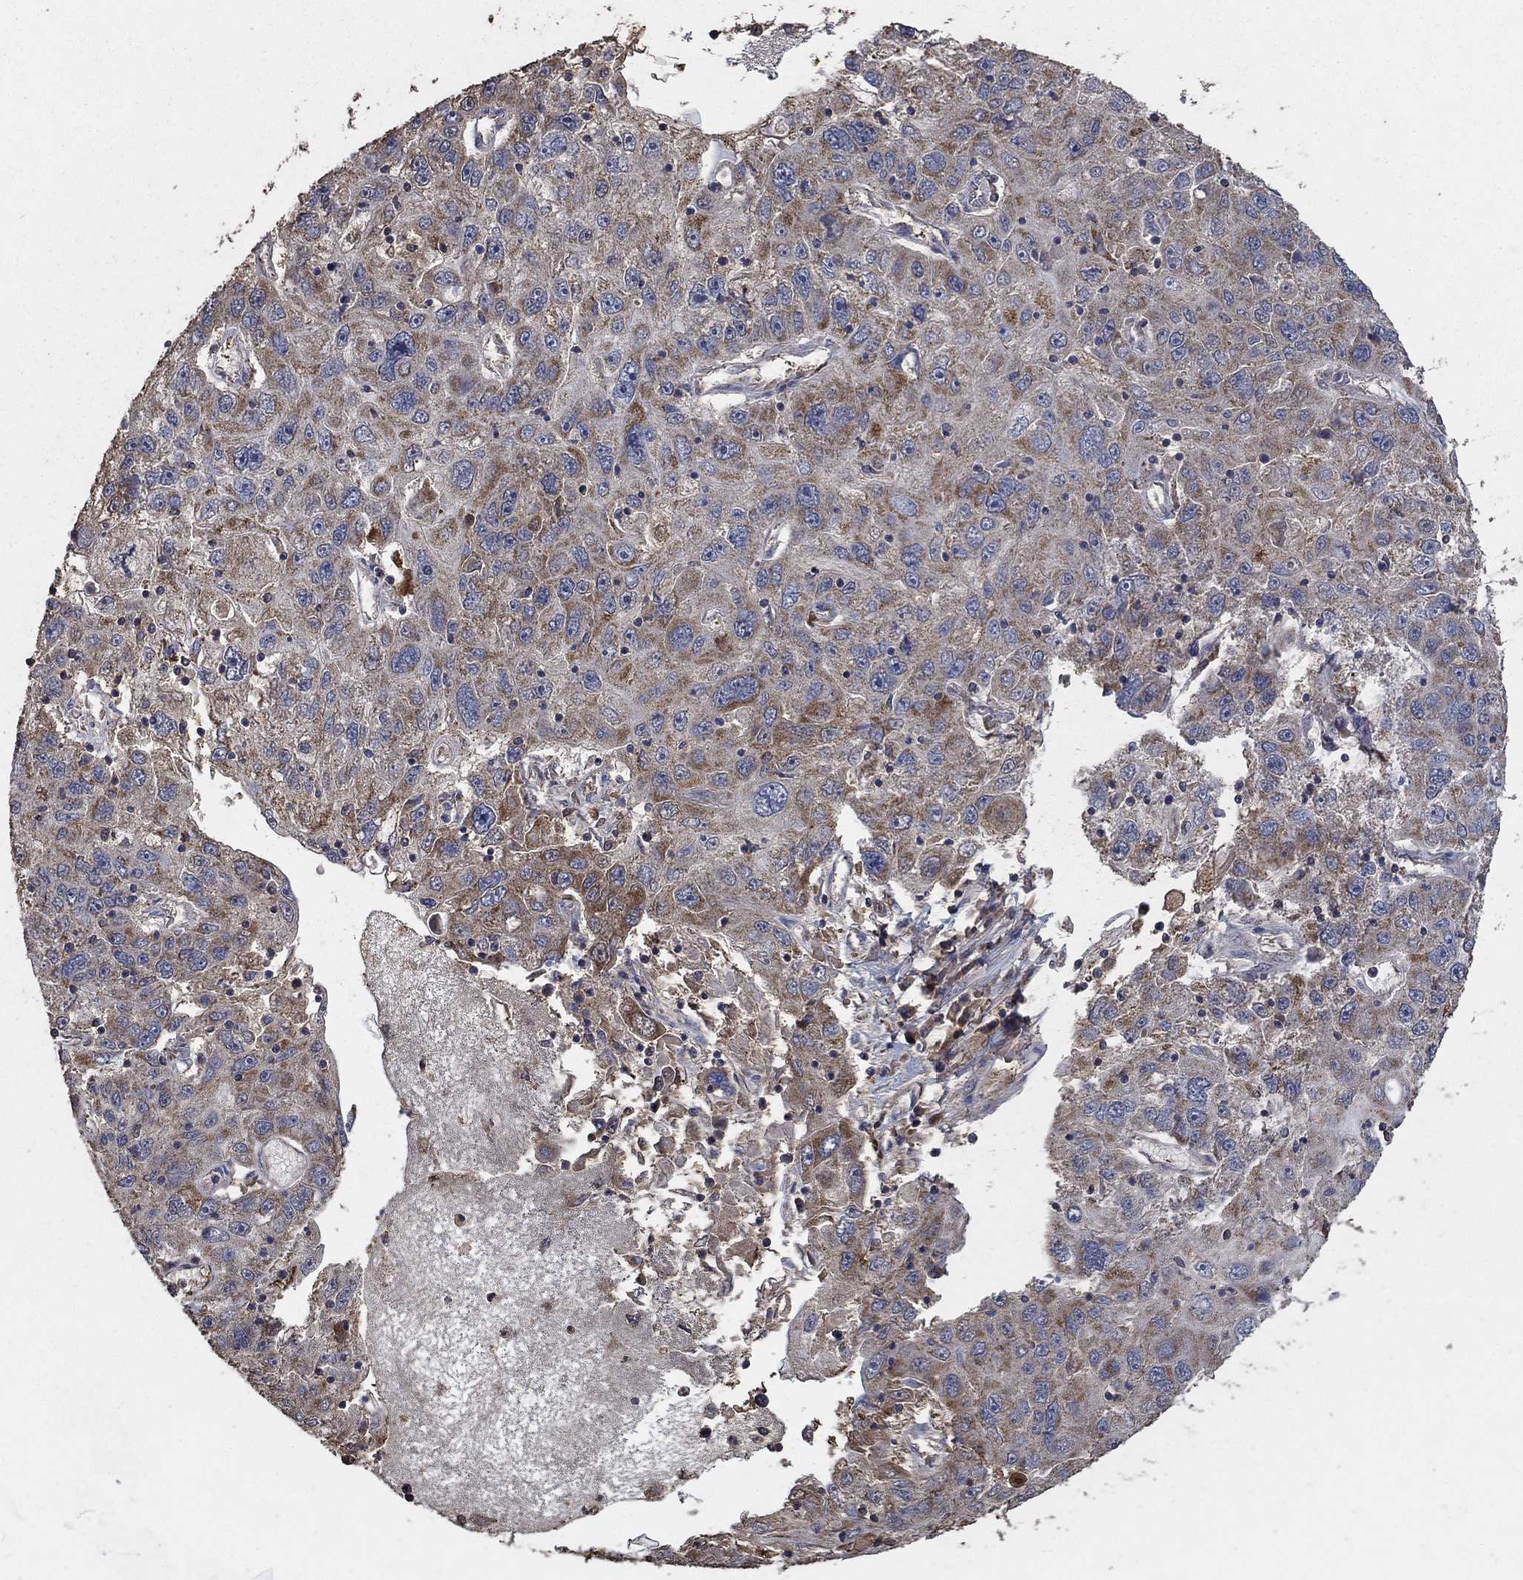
{"staining": {"intensity": "moderate", "quantity": "25%-75%", "location": "cytoplasmic/membranous"}, "tissue": "stomach cancer", "cell_type": "Tumor cells", "image_type": "cancer", "snomed": [{"axis": "morphology", "description": "Adenocarcinoma, NOS"}, {"axis": "topography", "description": "Stomach"}], "caption": "This photomicrograph shows immunohistochemistry (IHC) staining of human stomach cancer (adenocarcinoma), with medium moderate cytoplasmic/membranous staining in about 25%-75% of tumor cells.", "gene": "MRPS24", "patient": {"sex": "male", "age": 56}}